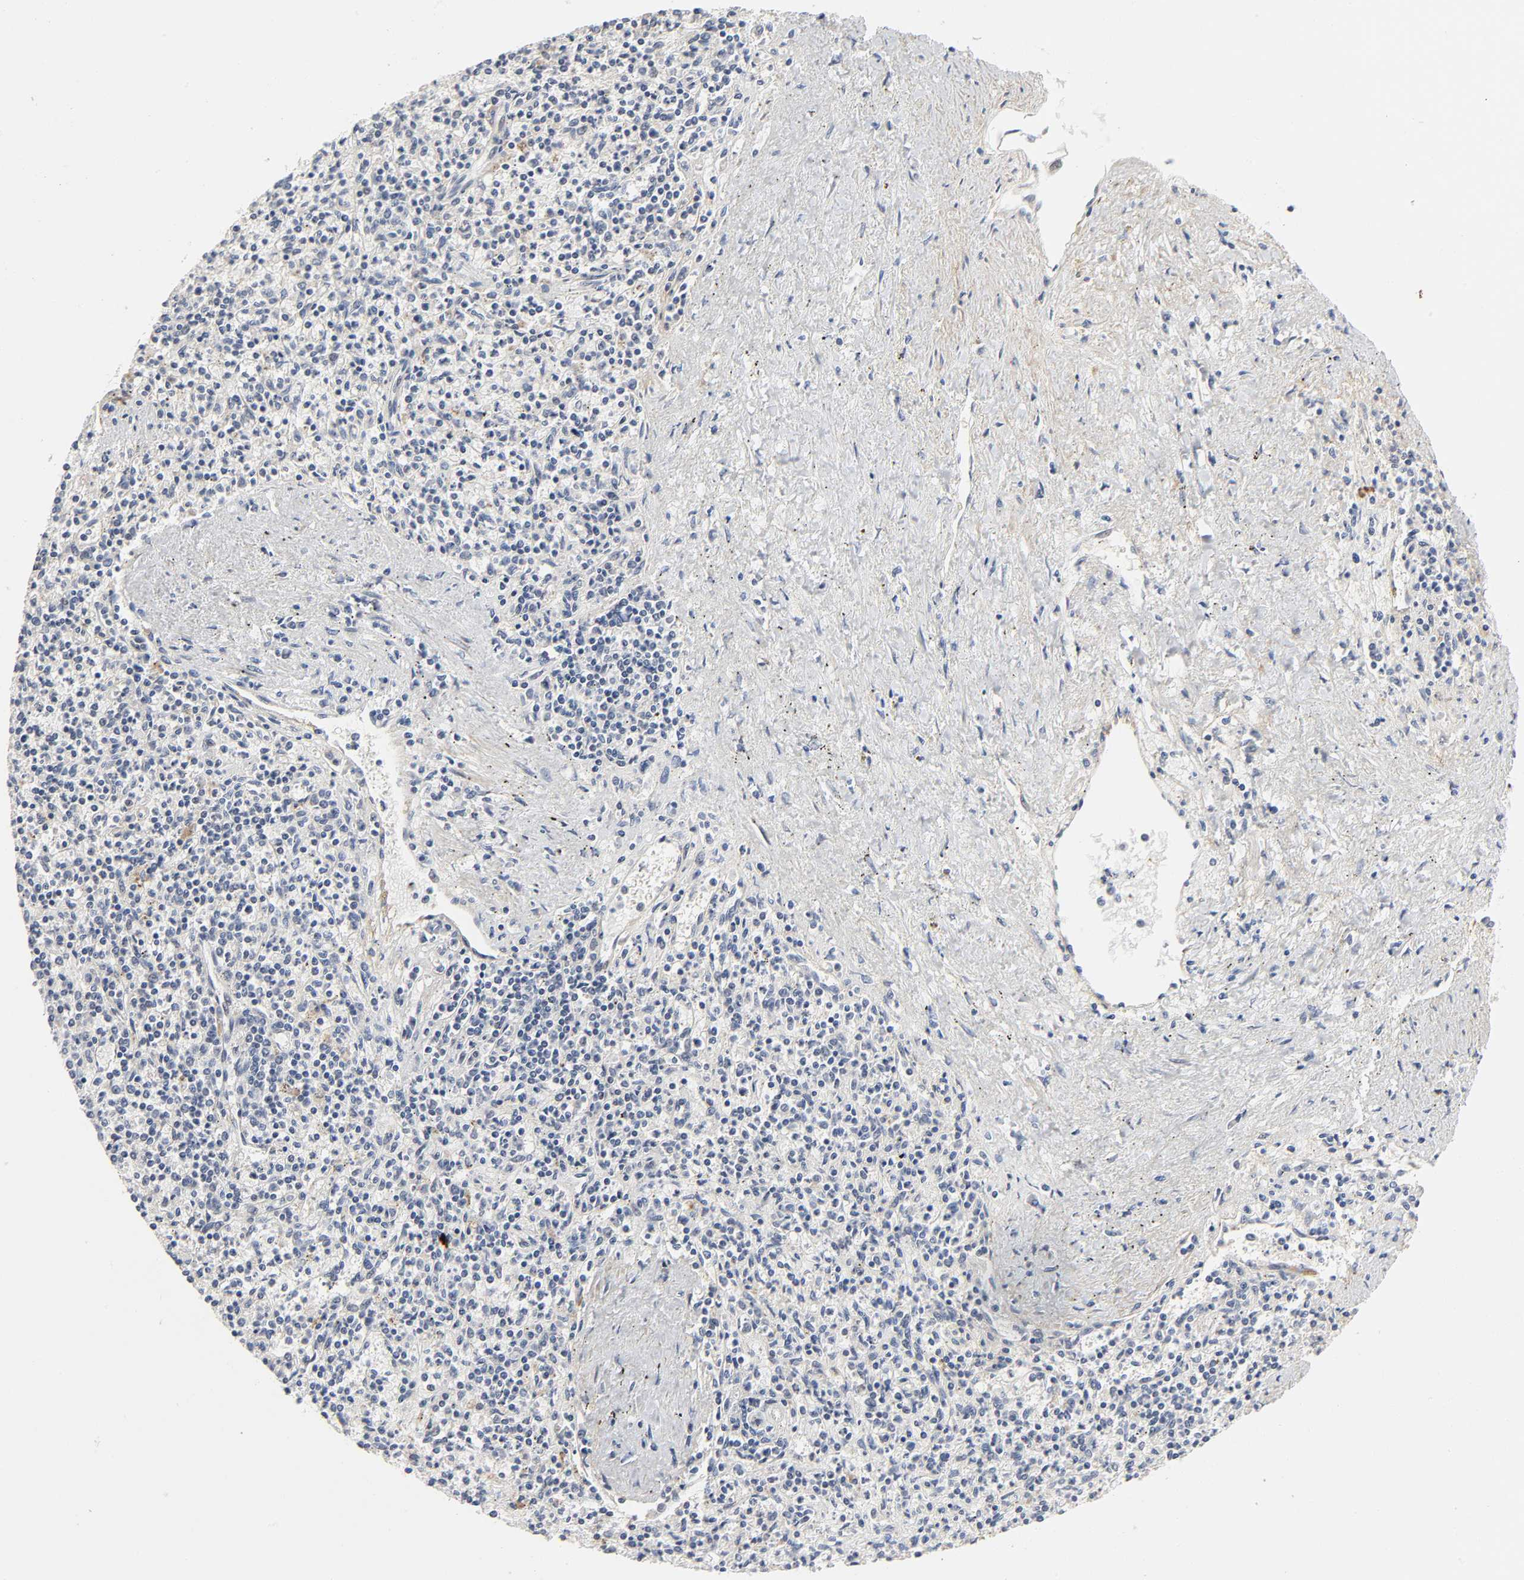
{"staining": {"intensity": "moderate", "quantity": ">75%", "location": "nuclear"}, "tissue": "spleen", "cell_type": "Cells in red pulp", "image_type": "normal", "snomed": [{"axis": "morphology", "description": "Normal tissue, NOS"}, {"axis": "topography", "description": "Spleen"}], "caption": "Moderate nuclear staining is seen in about >75% of cells in red pulp in benign spleen.", "gene": "ZKSCAN8", "patient": {"sex": "male", "age": 72}}